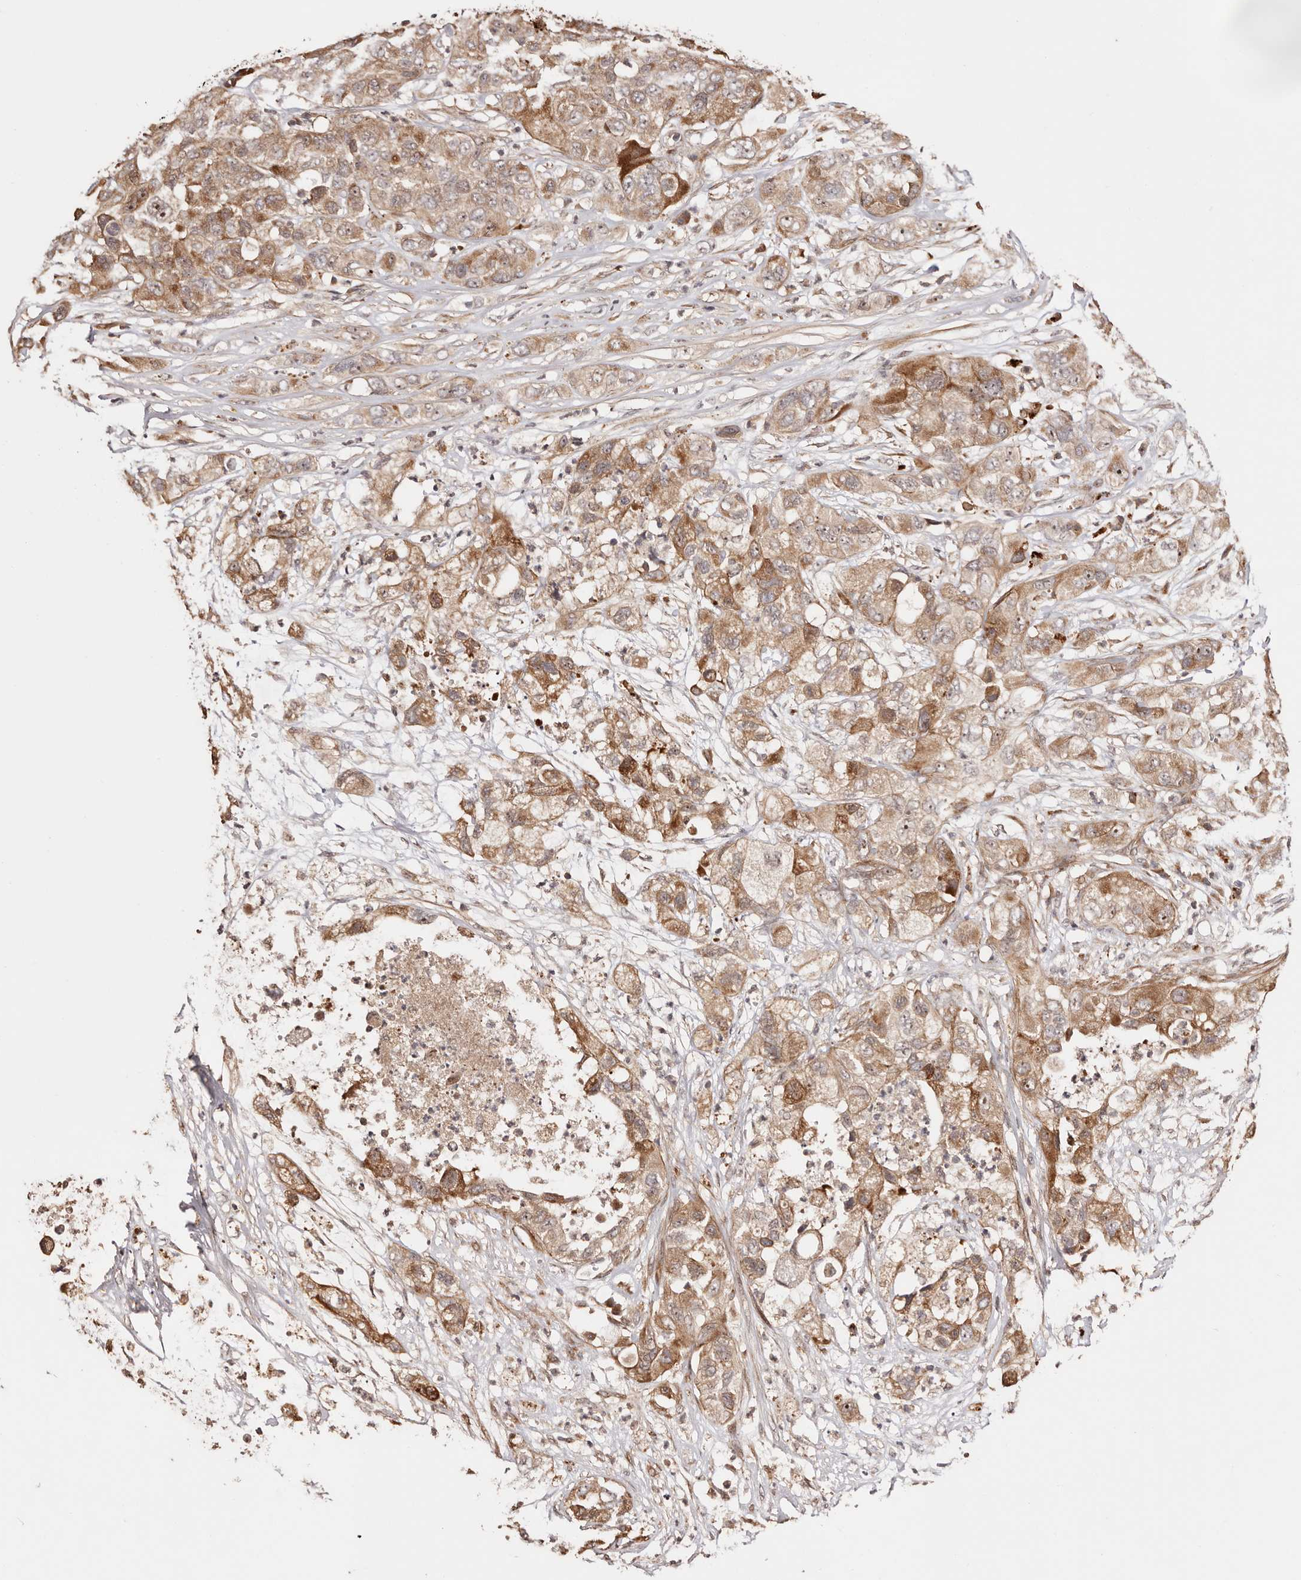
{"staining": {"intensity": "strong", "quantity": ">75%", "location": "cytoplasmic/membranous,nuclear"}, "tissue": "pancreatic cancer", "cell_type": "Tumor cells", "image_type": "cancer", "snomed": [{"axis": "morphology", "description": "Adenocarcinoma, NOS"}, {"axis": "topography", "description": "Pancreas"}], "caption": "Human pancreatic cancer stained for a protein (brown) demonstrates strong cytoplasmic/membranous and nuclear positive staining in about >75% of tumor cells.", "gene": "PTPN22", "patient": {"sex": "female", "age": 78}}